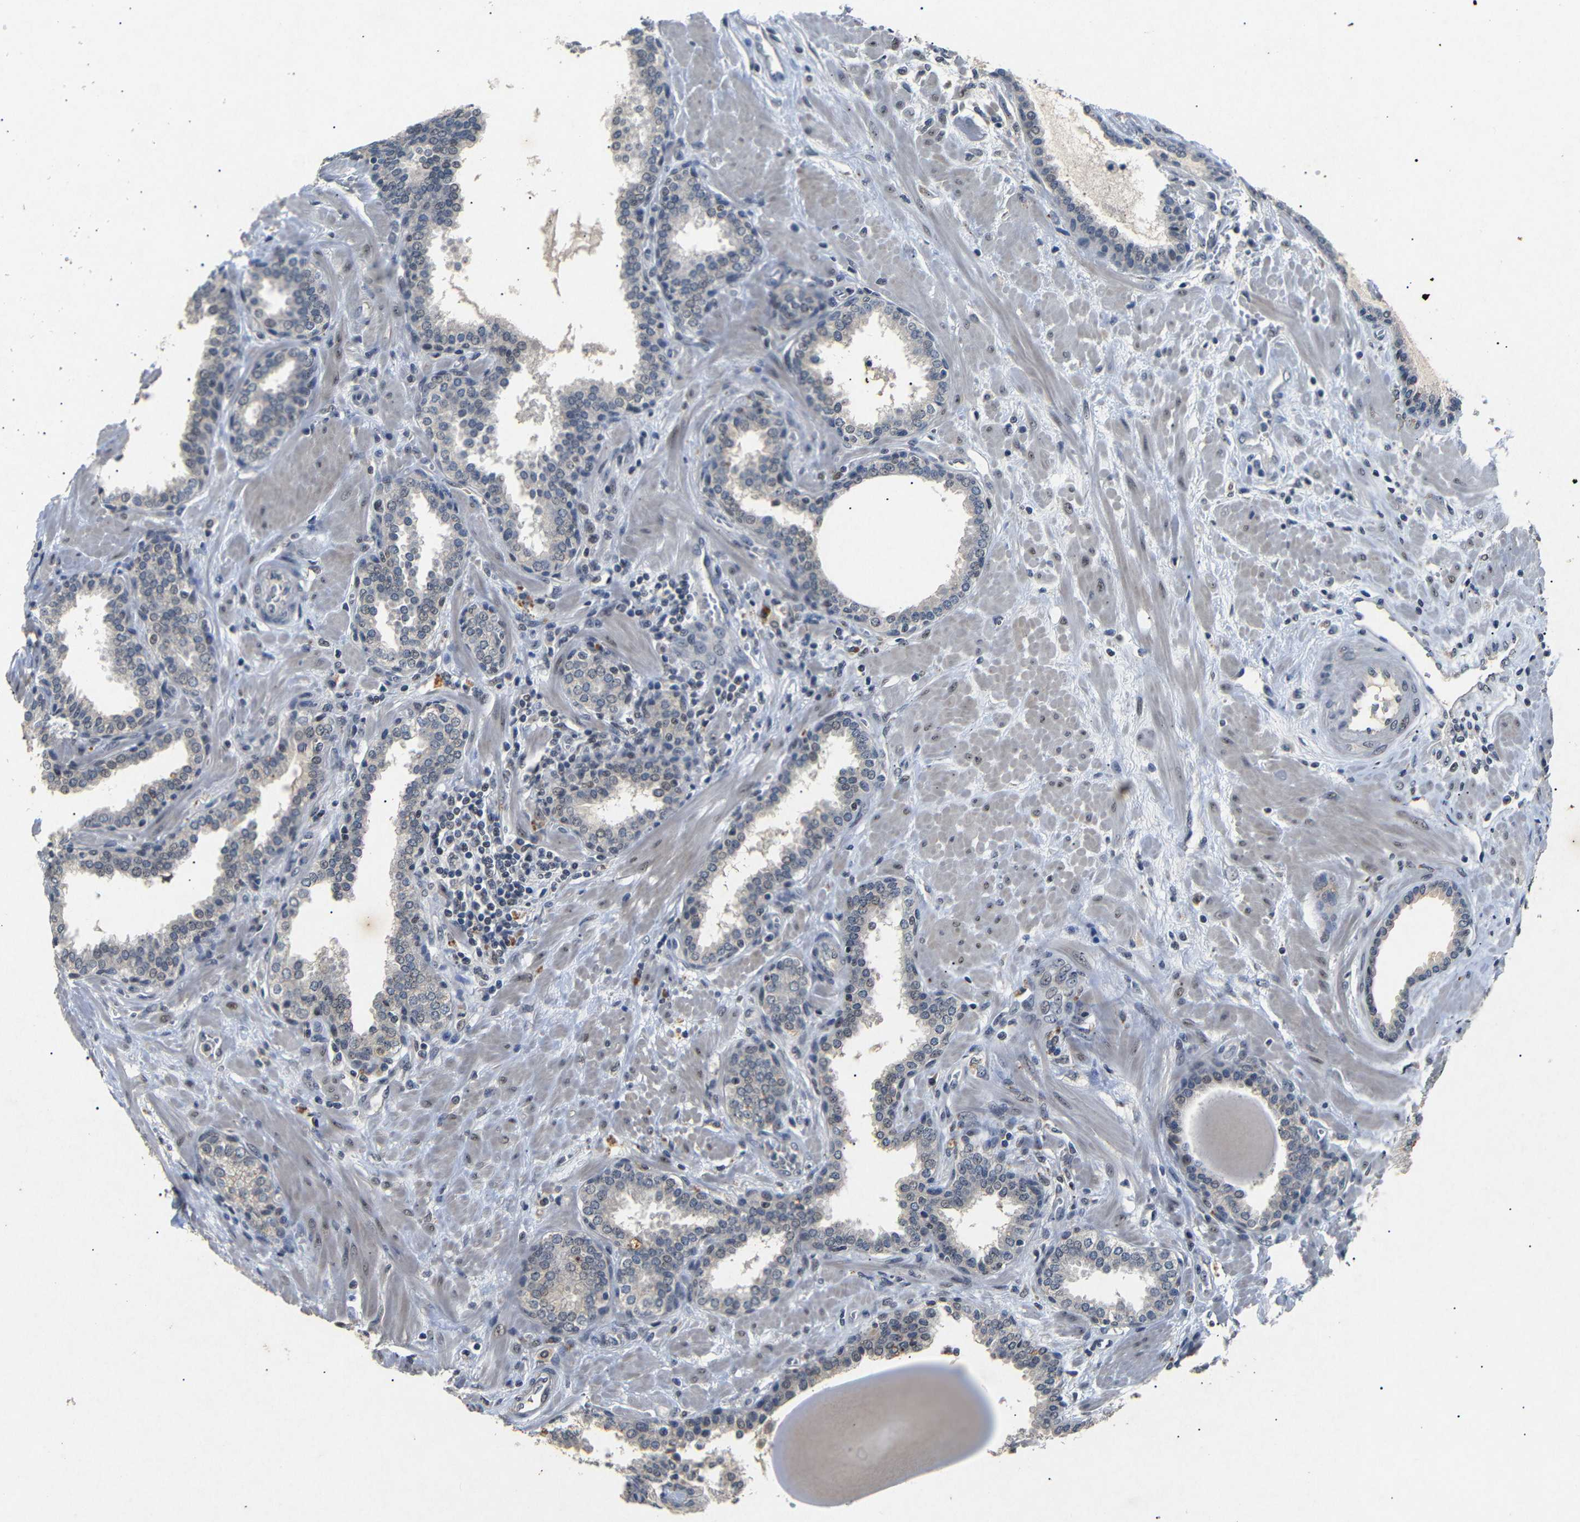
{"staining": {"intensity": "weak", "quantity": "<25%", "location": "nuclear"}, "tissue": "prostate", "cell_type": "Glandular cells", "image_type": "normal", "snomed": [{"axis": "morphology", "description": "Normal tissue, NOS"}, {"axis": "topography", "description": "Prostate"}], "caption": "Immunohistochemical staining of normal human prostate shows no significant positivity in glandular cells.", "gene": "PARN", "patient": {"sex": "male", "age": 51}}